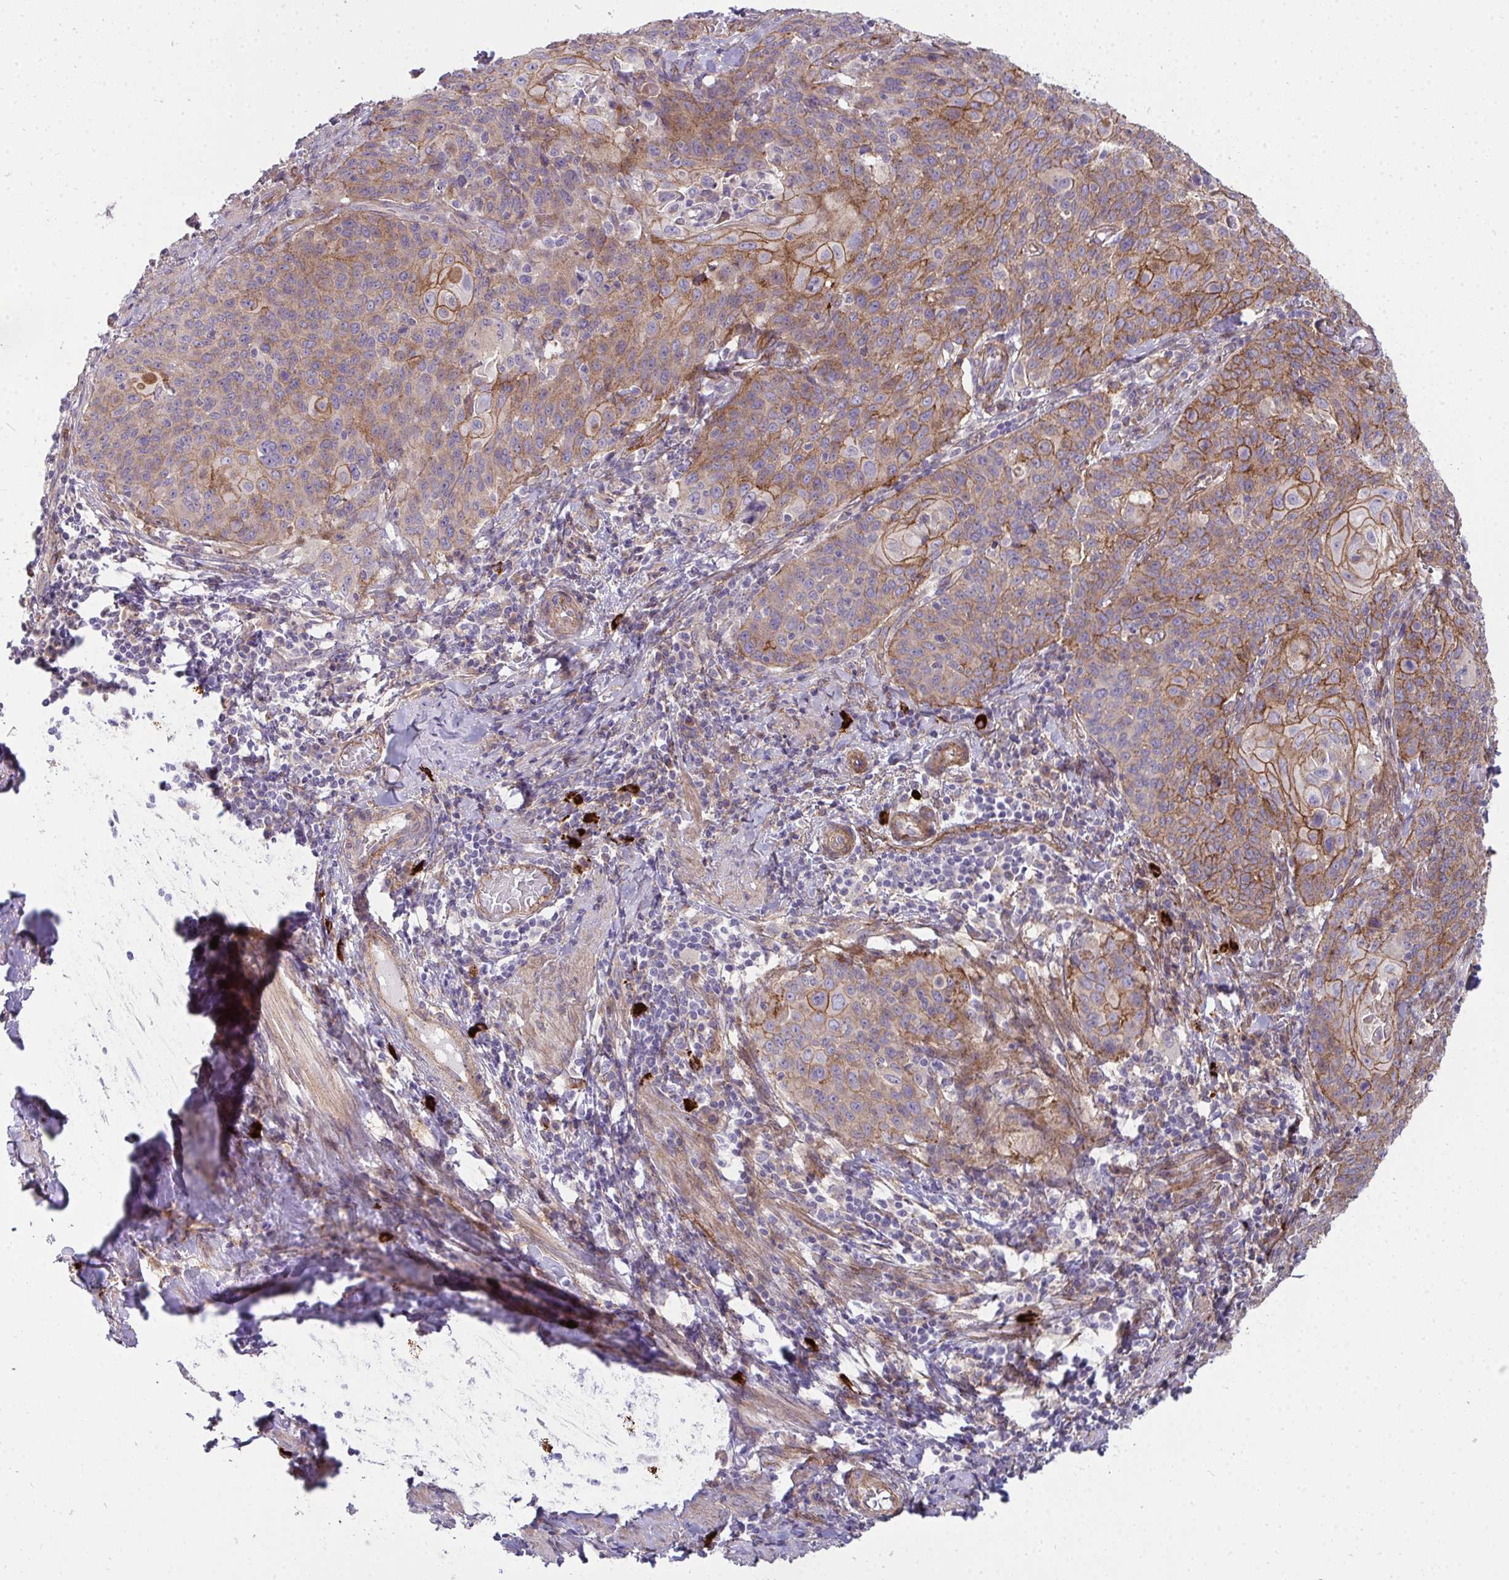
{"staining": {"intensity": "moderate", "quantity": "25%-75%", "location": "cytoplasmic/membranous"}, "tissue": "cervical cancer", "cell_type": "Tumor cells", "image_type": "cancer", "snomed": [{"axis": "morphology", "description": "Squamous cell carcinoma, NOS"}, {"axis": "topography", "description": "Cervix"}], "caption": "Immunohistochemistry (IHC) of human cervical cancer exhibits medium levels of moderate cytoplasmic/membranous positivity in approximately 25%-75% of tumor cells. (IHC, brightfield microscopy, high magnification).", "gene": "SH2D1B", "patient": {"sex": "female", "age": 65}}